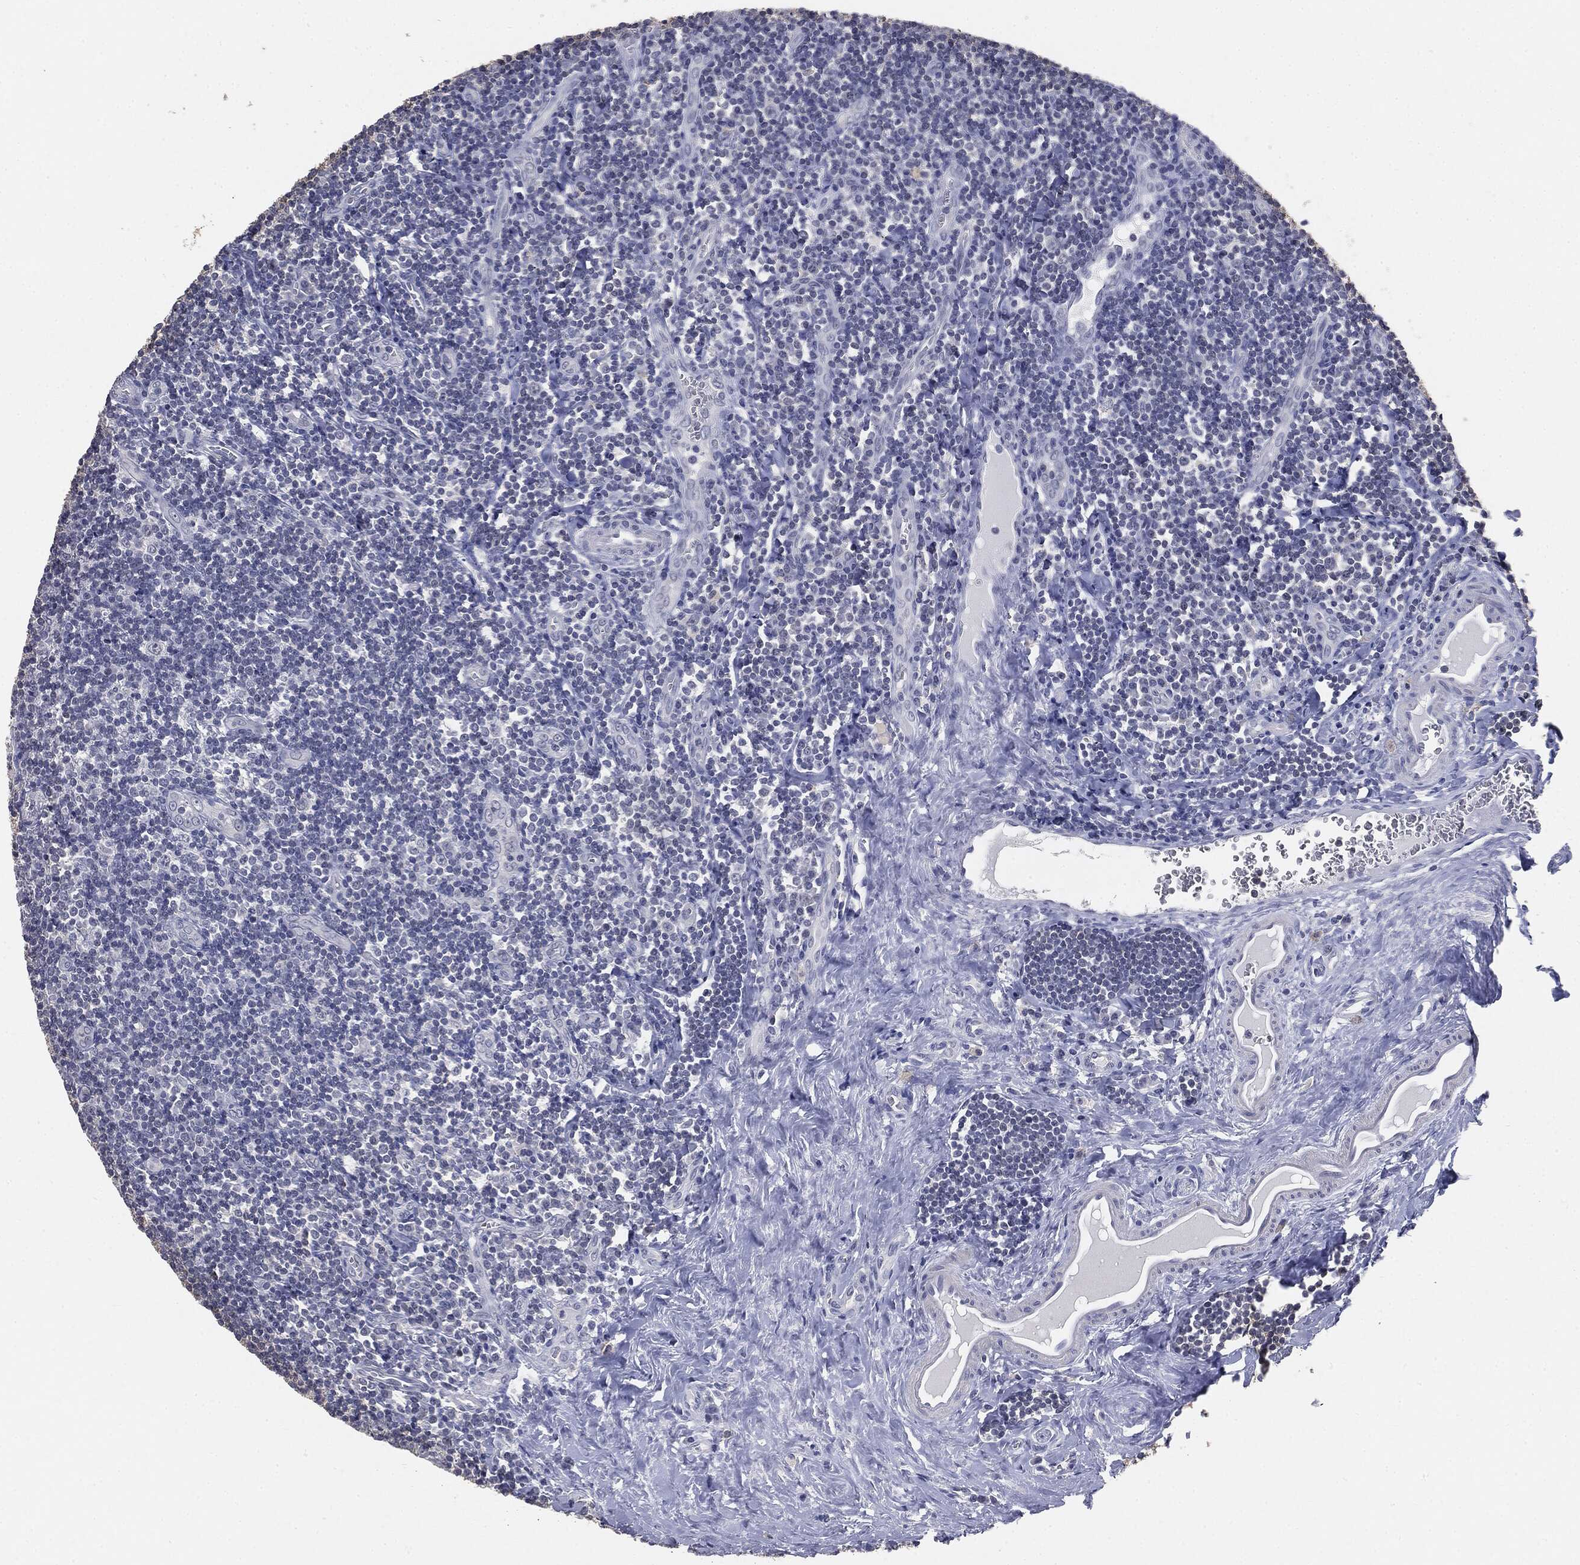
{"staining": {"intensity": "negative", "quantity": "none", "location": "none"}, "tissue": "tonsil", "cell_type": "Germinal center cells", "image_type": "normal", "snomed": [{"axis": "morphology", "description": "Normal tissue, NOS"}, {"axis": "morphology", "description": "Inflammation, NOS"}, {"axis": "topography", "description": "Tonsil"}], "caption": "High magnification brightfield microscopy of benign tonsil stained with DAB (brown) and counterstained with hematoxylin (blue): germinal center cells show no significant positivity. (Stains: DAB (3,3'-diaminobenzidine) immunohistochemistry with hematoxylin counter stain, Microscopy: brightfield microscopy at high magnification).", "gene": "SLC2A2", "patient": {"sex": "female", "age": 31}}